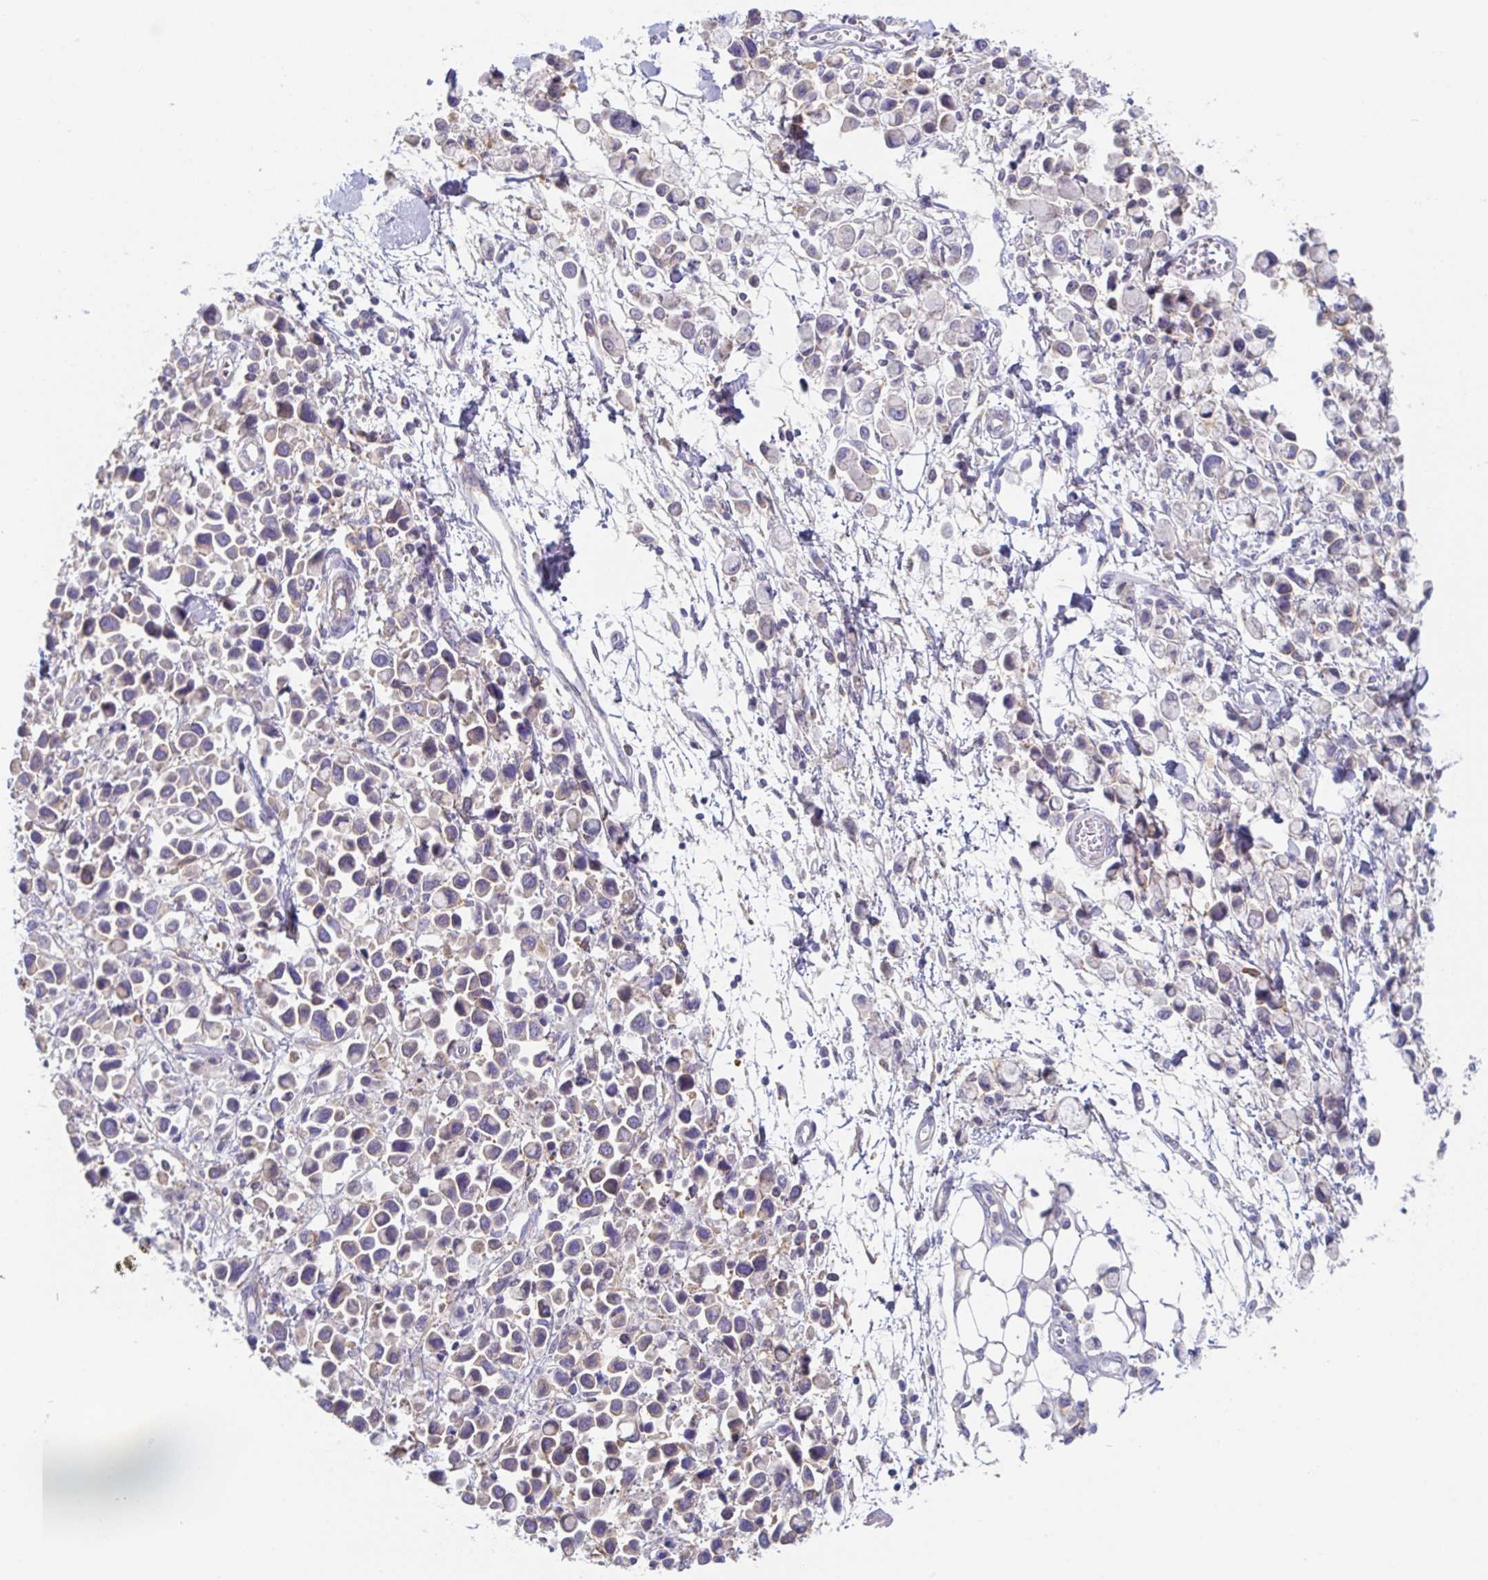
{"staining": {"intensity": "weak", "quantity": "<25%", "location": "cytoplasmic/membranous"}, "tissue": "stomach cancer", "cell_type": "Tumor cells", "image_type": "cancer", "snomed": [{"axis": "morphology", "description": "Adenocarcinoma, NOS"}, {"axis": "topography", "description": "Stomach"}], "caption": "High power microscopy micrograph of an immunohistochemistry (IHC) histopathology image of stomach cancer (adenocarcinoma), revealing no significant positivity in tumor cells. Nuclei are stained in blue.", "gene": "AMPD2", "patient": {"sex": "female", "age": 81}}